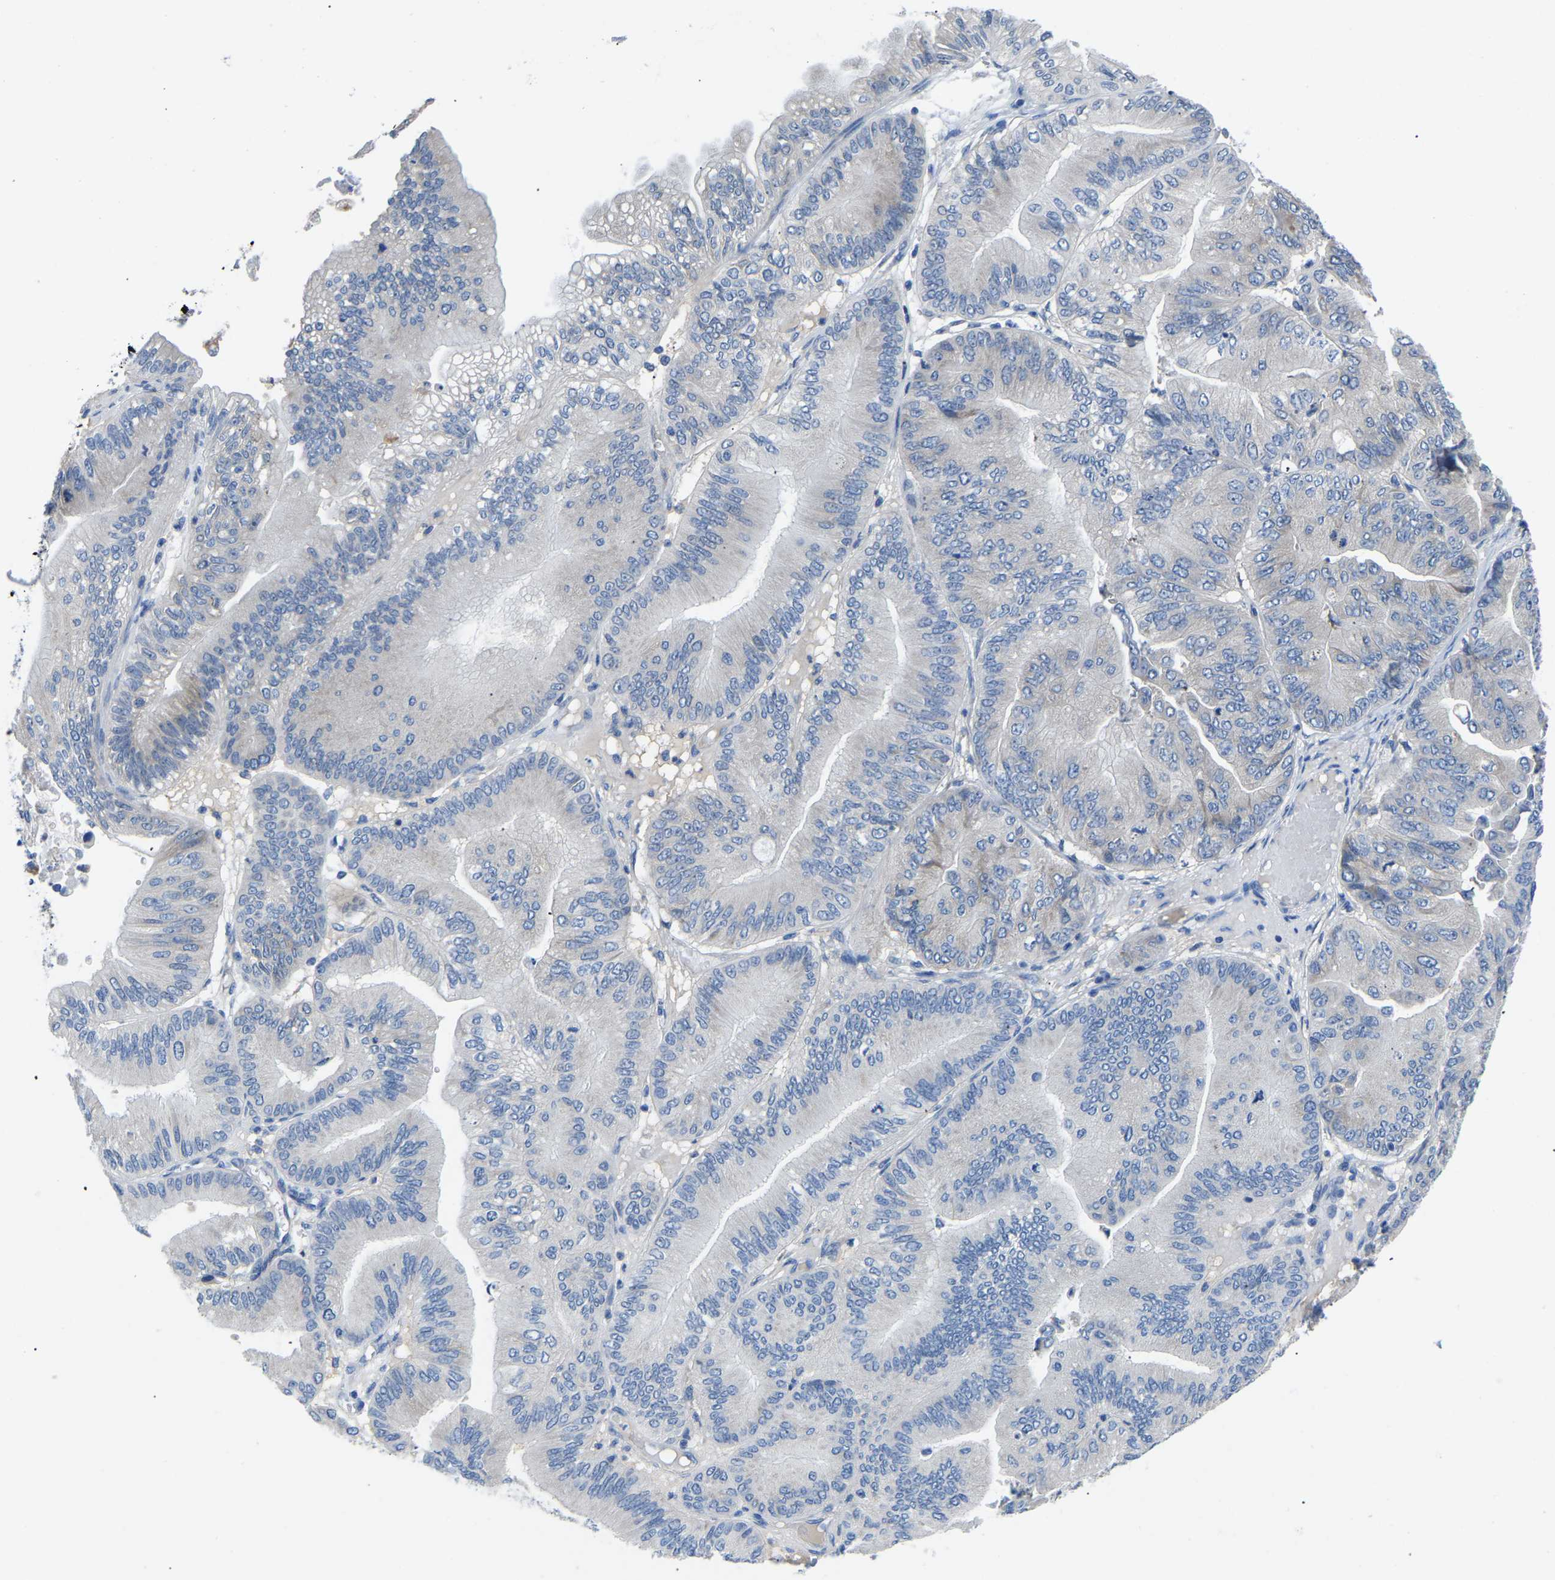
{"staining": {"intensity": "negative", "quantity": "none", "location": "none"}, "tissue": "ovarian cancer", "cell_type": "Tumor cells", "image_type": "cancer", "snomed": [{"axis": "morphology", "description": "Cystadenocarcinoma, mucinous, NOS"}, {"axis": "topography", "description": "Ovary"}], "caption": "This is a photomicrograph of IHC staining of ovarian cancer (mucinous cystadenocarcinoma), which shows no positivity in tumor cells.", "gene": "ABCA10", "patient": {"sex": "female", "age": 61}}